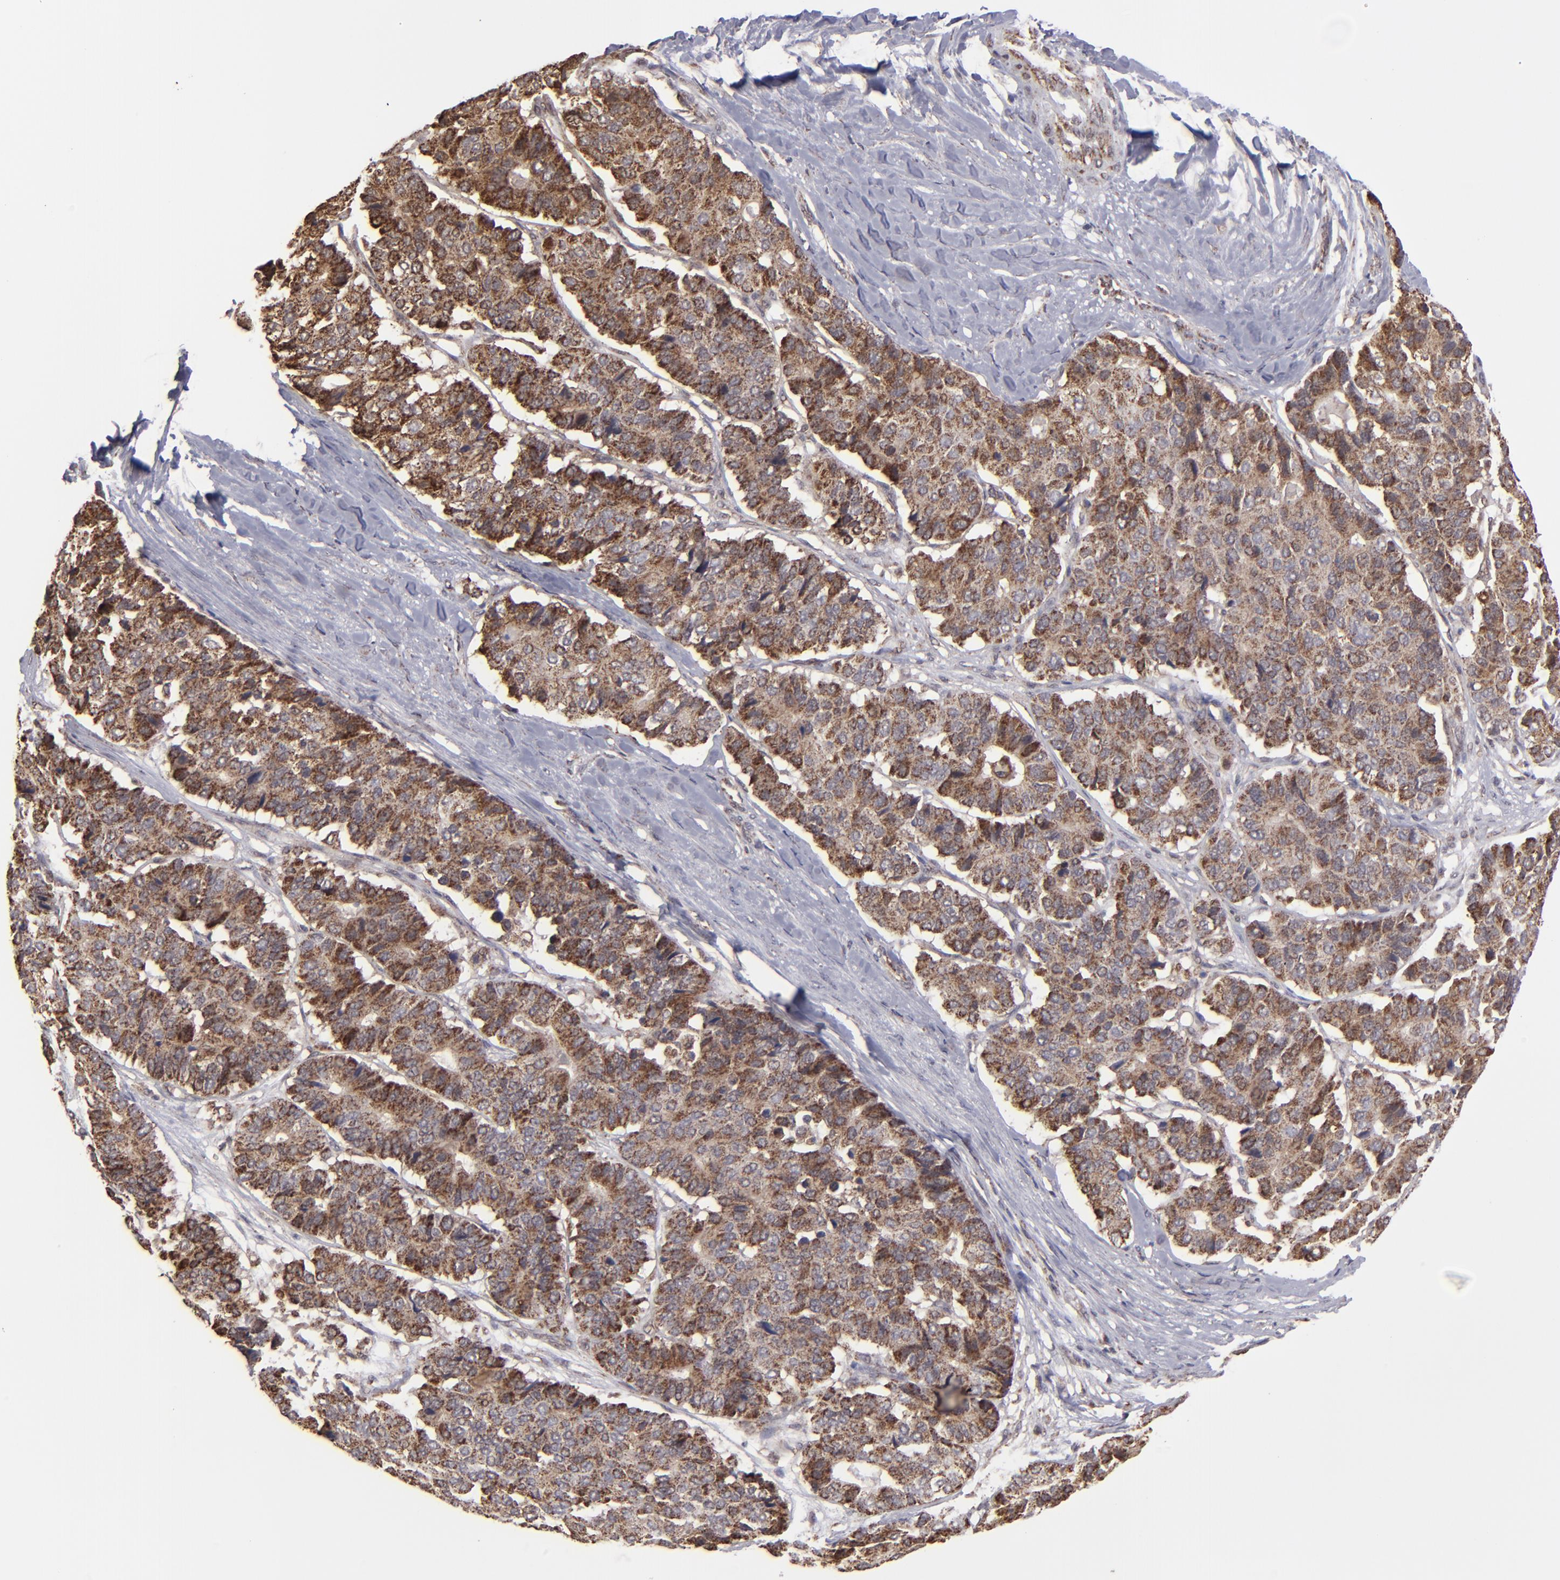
{"staining": {"intensity": "moderate", "quantity": ">75%", "location": "cytoplasmic/membranous"}, "tissue": "pancreatic cancer", "cell_type": "Tumor cells", "image_type": "cancer", "snomed": [{"axis": "morphology", "description": "Adenocarcinoma, NOS"}, {"axis": "topography", "description": "Pancreas"}], "caption": "Tumor cells demonstrate medium levels of moderate cytoplasmic/membranous staining in about >75% of cells in human adenocarcinoma (pancreatic).", "gene": "SLC15A1", "patient": {"sex": "male", "age": 50}}